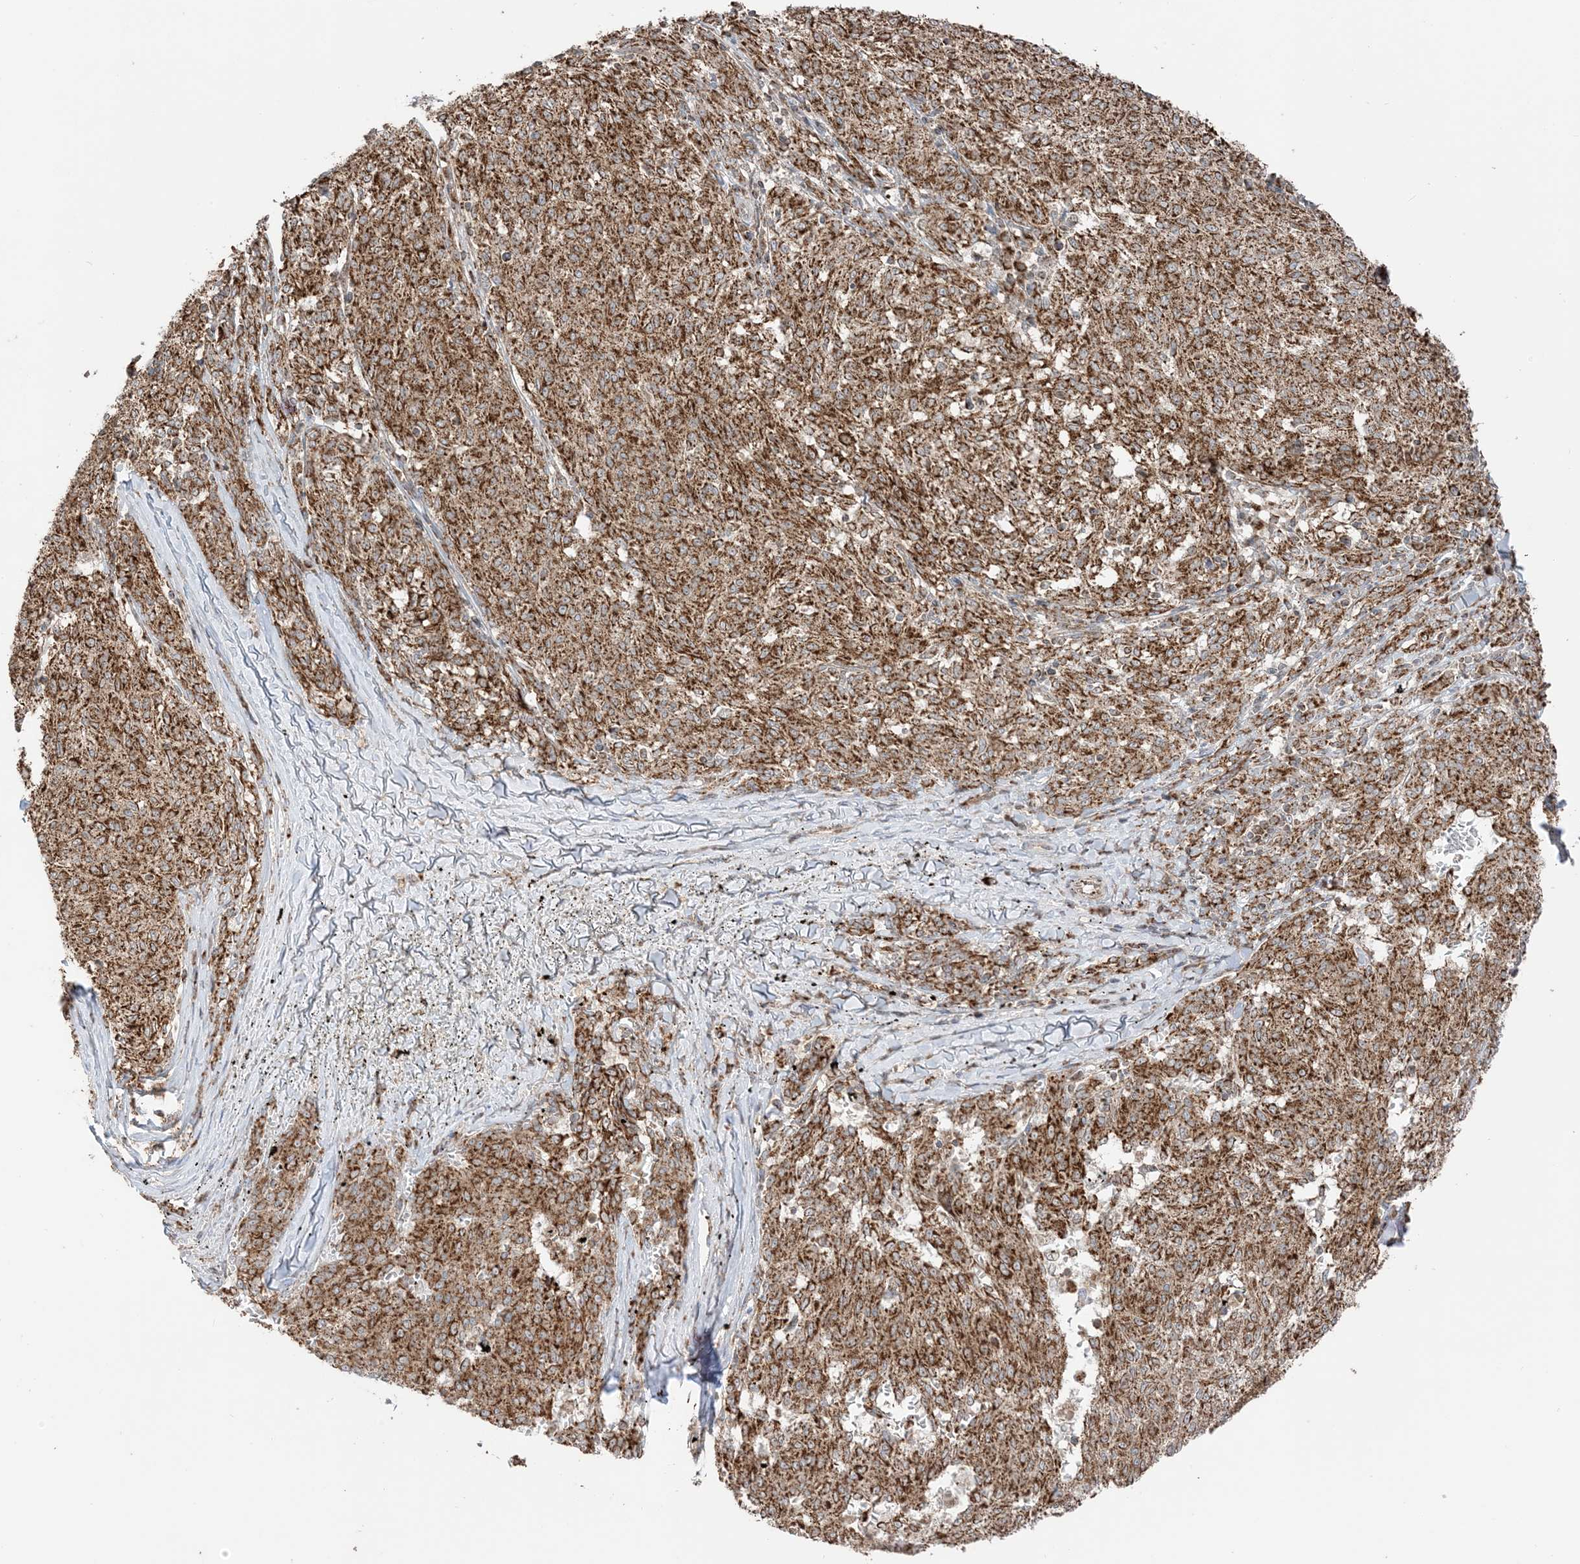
{"staining": {"intensity": "strong", "quantity": ">75%", "location": "cytoplasmic/membranous"}, "tissue": "melanoma", "cell_type": "Tumor cells", "image_type": "cancer", "snomed": [{"axis": "morphology", "description": "Malignant melanoma, NOS"}, {"axis": "topography", "description": "Skin"}], "caption": "Approximately >75% of tumor cells in malignant melanoma reveal strong cytoplasmic/membranous protein staining as visualized by brown immunohistochemical staining.", "gene": "N4BP3", "patient": {"sex": "female", "age": 72}}